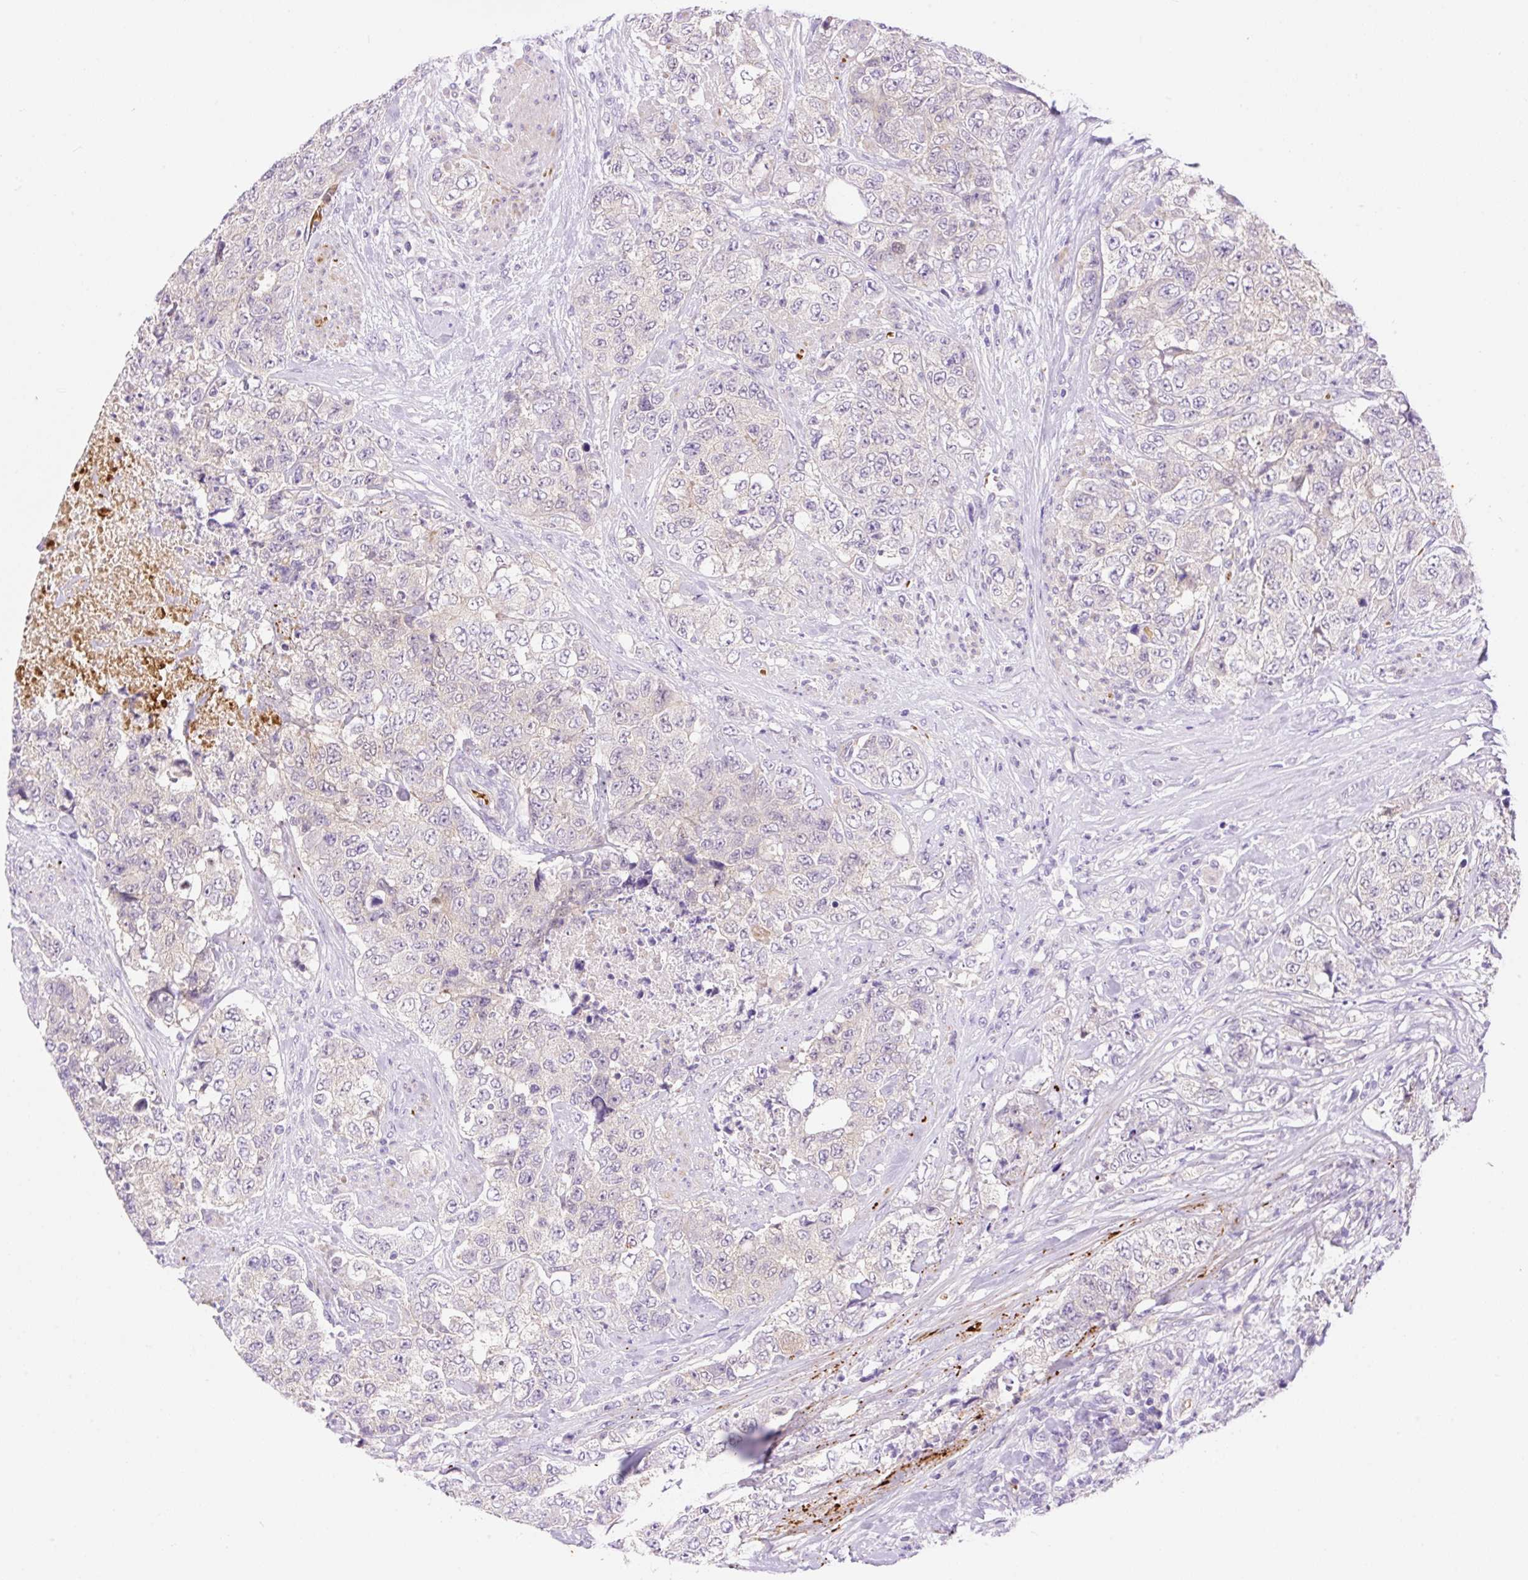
{"staining": {"intensity": "negative", "quantity": "none", "location": "none"}, "tissue": "urothelial cancer", "cell_type": "Tumor cells", "image_type": "cancer", "snomed": [{"axis": "morphology", "description": "Urothelial carcinoma, High grade"}, {"axis": "topography", "description": "Urinary bladder"}], "caption": "The immunohistochemistry micrograph has no significant staining in tumor cells of urothelial cancer tissue. (Brightfield microscopy of DAB immunohistochemistry at high magnification).", "gene": "LHFPL5", "patient": {"sex": "female", "age": 78}}